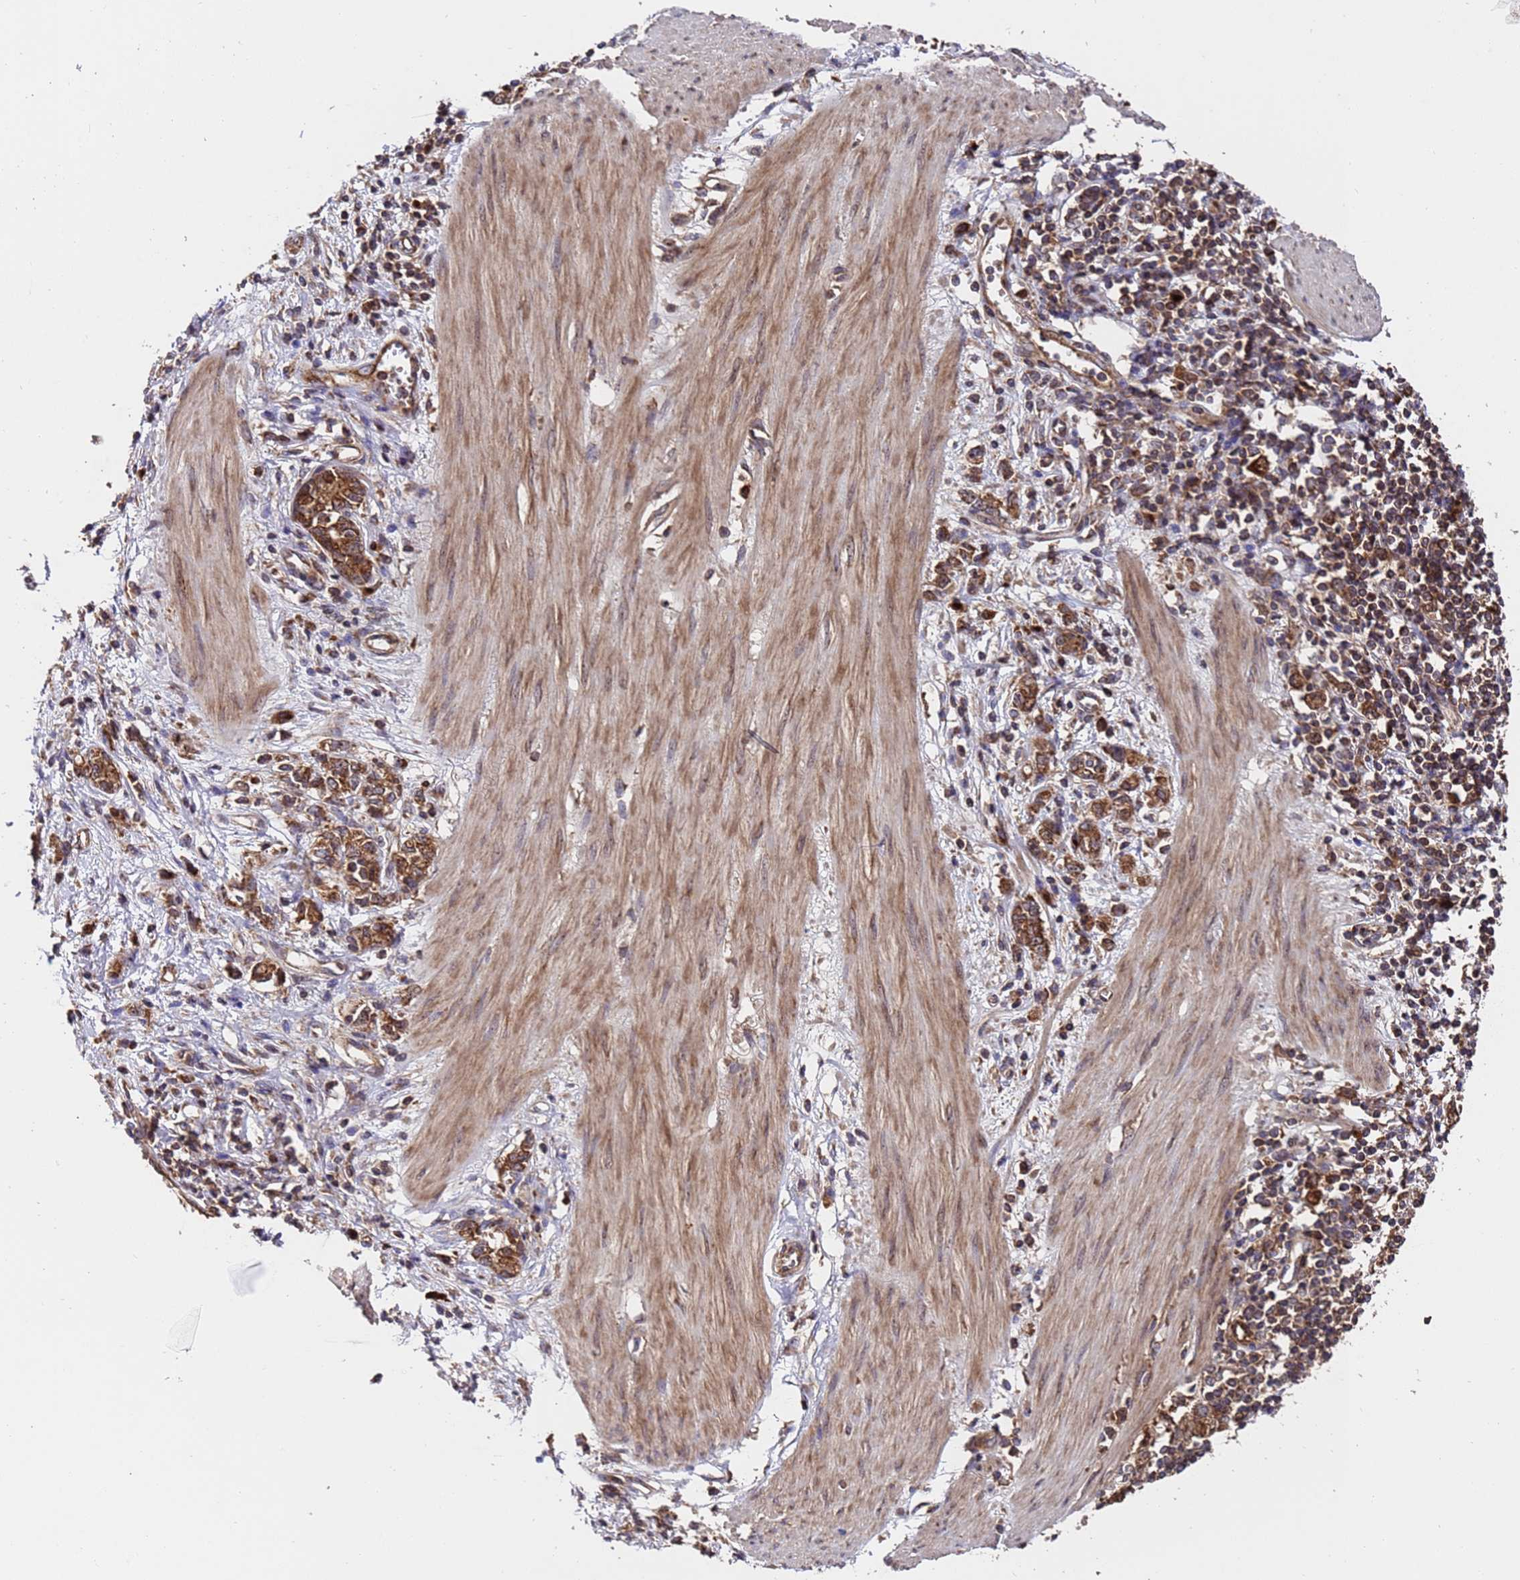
{"staining": {"intensity": "moderate", "quantity": ">75%", "location": "cytoplasmic/membranous"}, "tissue": "stomach cancer", "cell_type": "Tumor cells", "image_type": "cancer", "snomed": [{"axis": "morphology", "description": "Adenocarcinoma, NOS"}, {"axis": "topography", "description": "Stomach"}], "caption": "IHC staining of stomach cancer, which displays medium levels of moderate cytoplasmic/membranous staining in about >75% of tumor cells indicating moderate cytoplasmic/membranous protein positivity. The staining was performed using DAB (brown) for protein detection and nuclei were counterstained in hematoxylin (blue).", "gene": "TSR3", "patient": {"sex": "female", "age": 76}}